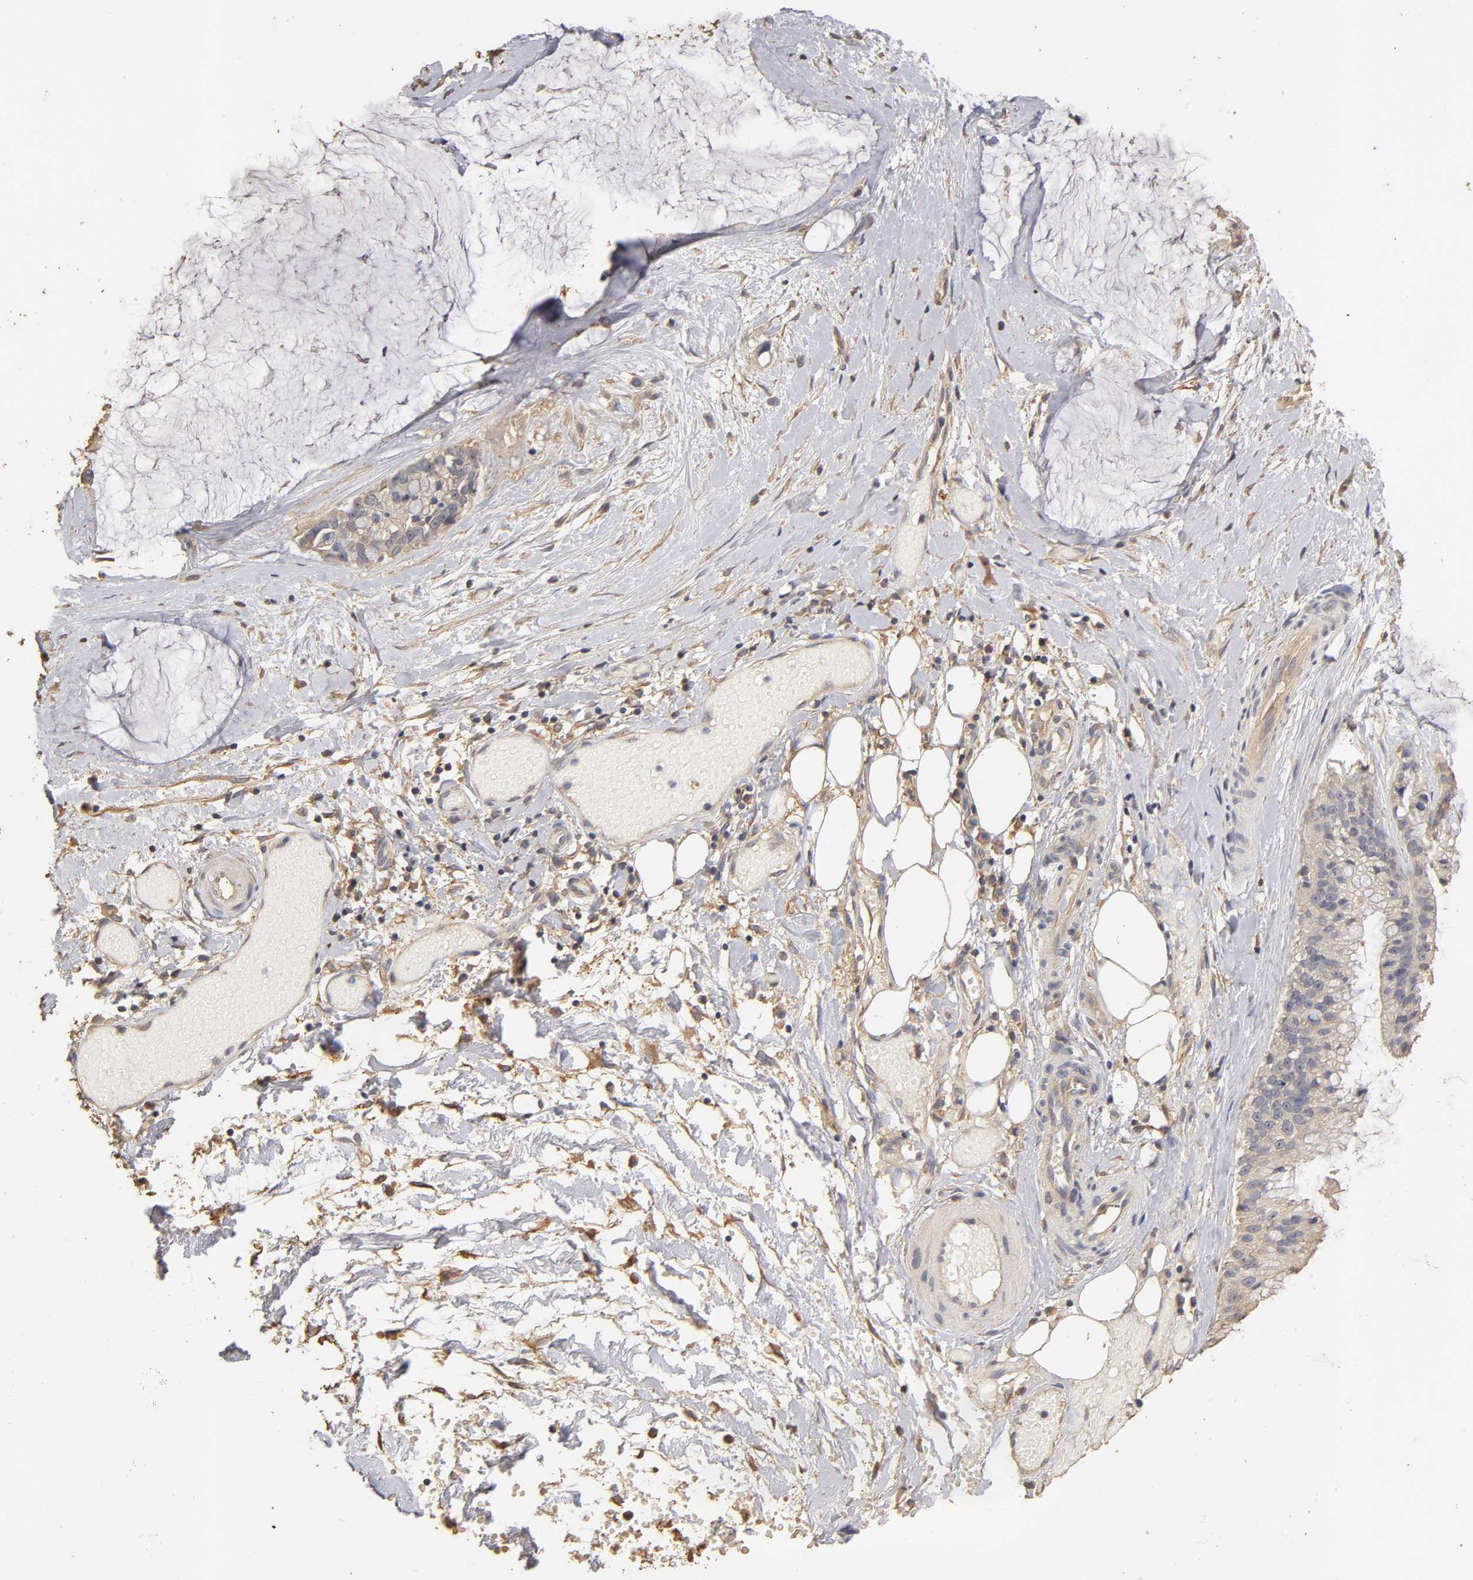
{"staining": {"intensity": "weak", "quantity": "<25%", "location": "cytoplasmic/membranous"}, "tissue": "ovarian cancer", "cell_type": "Tumor cells", "image_type": "cancer", "snomed": [{"axis": "morphology", "description": "Cystadenocarcinoma, mucinous, NOS"}, {"axis": "topography", "description": "Ovary"}], "caption": "Ovarian cancer was stained to show a protein in brown. There is no significant staining in tumor cells. (Brightfield microscopy of DAB immunohistochemistry (IHC) at high magnification).", "gene": "VSIG4", "patient": {"sex": "female", "age": 39}}